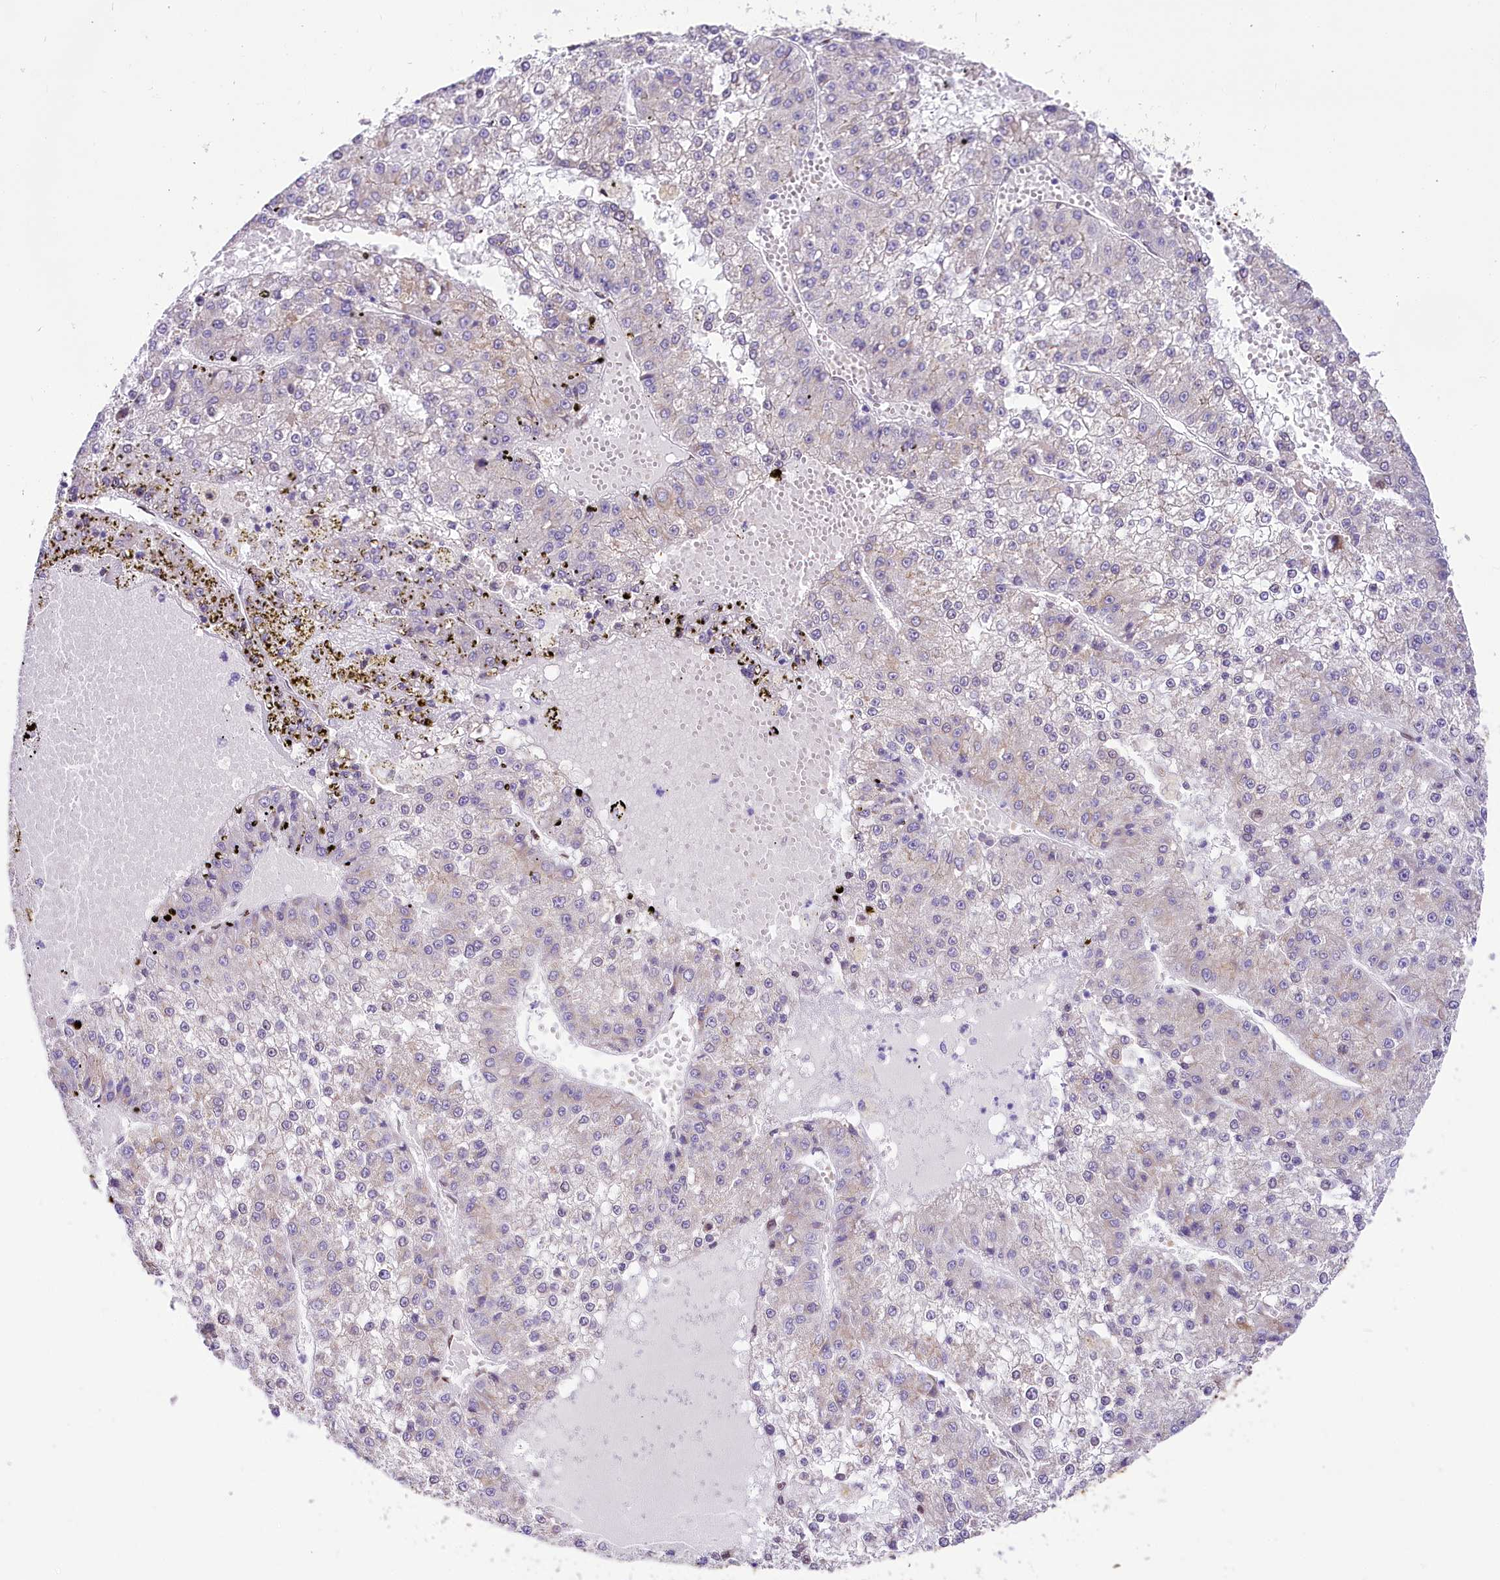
{"staining": {"intensity": "negative", "quantity": "none", "location": "none"}, "tissue": "liver cancer", "cell_type": "Tumor cells", "image_type": "cancer", "snomed": [{"axis": "morphology", "description": "Carcinoma, Hepatocellular, NOS"}, {"axis": "topography", "description": "Liver"}], "caption": "Liver cancer was stained to show a protein in brown. There is no significant expression in tumor cells.", "gene": "PPIP5K2", "patient": {"sex": "female", "age": 73}}